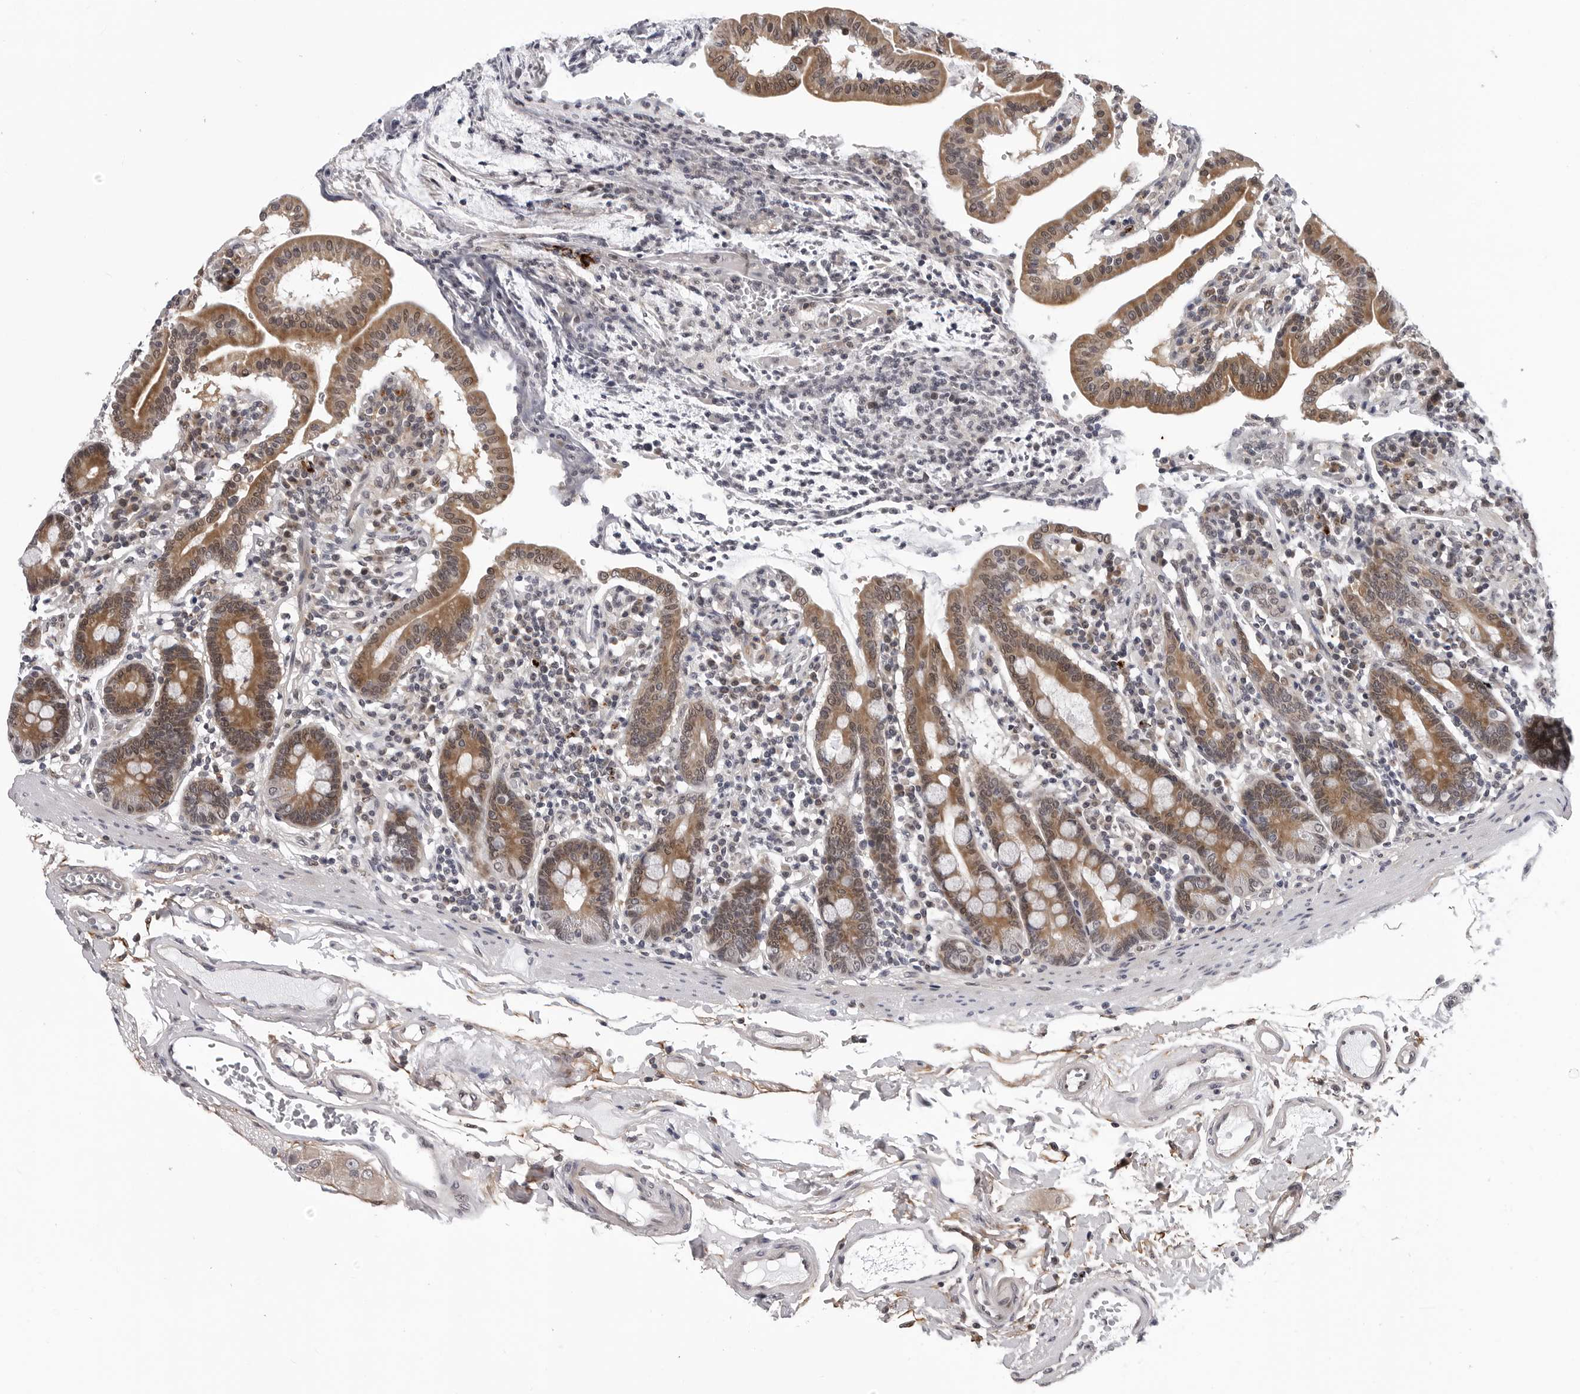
{"staining": {"intensity": "moderate", "quantity": ">75%", "location": "cytoplasmic/membranous,nuclear"}, "tissue": "duodenum", "cell_type": "Glandular cells", "image_type": "normal", "snomed": [{"axis": "morphology", "description": "Normal tissue, NOS"}, {"axis": "morphology", "description": "Adenocarcinoma, NOS"}, {"axis": "topography", "description": "Pancreas"}, {"axis": "topography", "description": "Duodenum"}], "caption": "Immunohistochemical staining of unremarkable duodenum exhibits >75% levels of moderate cytoplasmic/membranous,nuclear protein expression in approximately >75% of glandular cells.", "gene": "KIAA1614", "patient": {"sex": "male", "age": 50}}